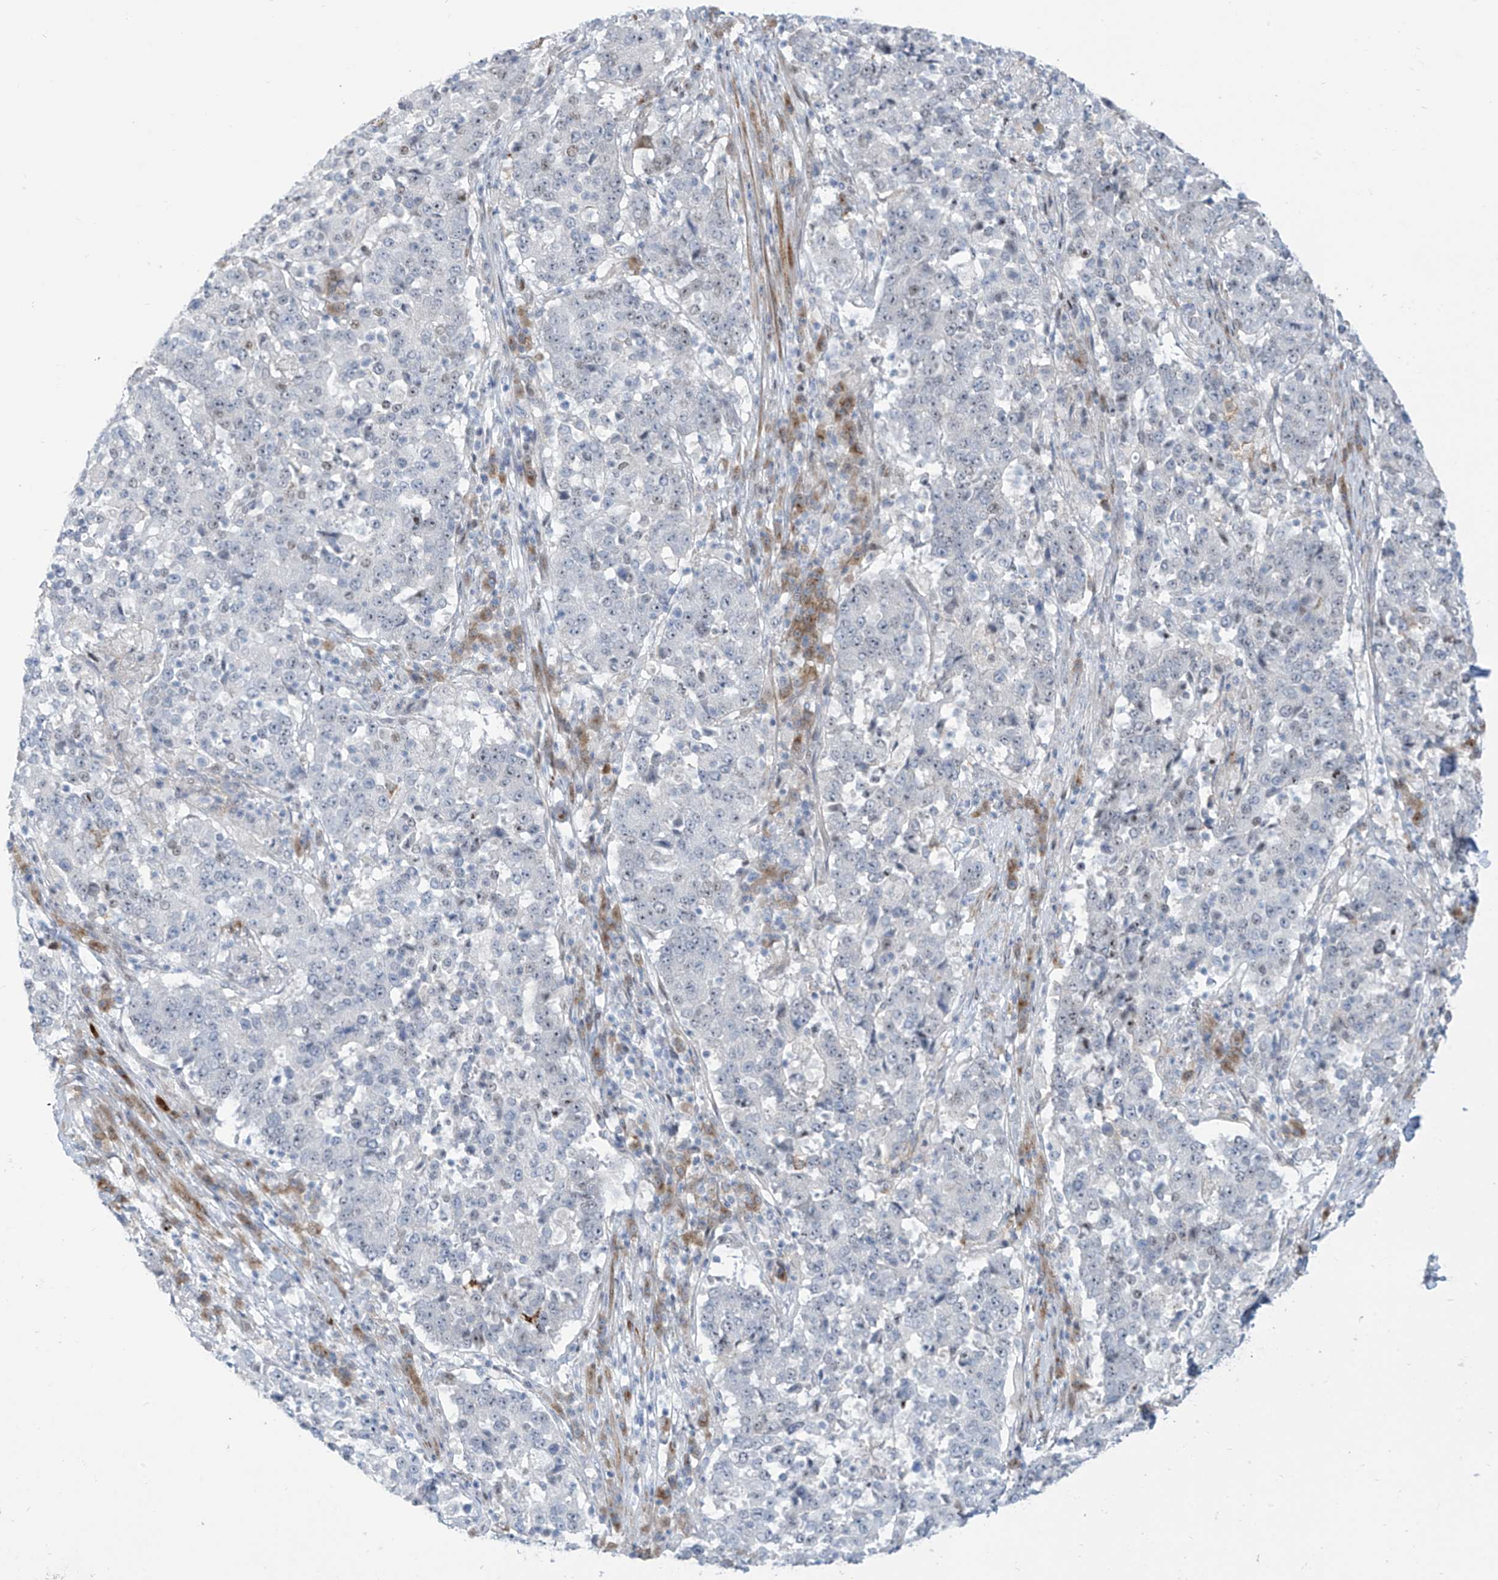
{"staining": {"intensity": "negative", "quantity": "none", "location": "none"}, "tissue": "stomach cancer", "cell_type": "Tumor cells", "image_type": "cancer", "snomed": [{"axis": "morphology", "description": "Adenocarcinoma, NOS"}, {"axis": "topography", "description": "Stomach"}], "caption": "High power microscopy photomicrograph of an immunohistochemistry (IHC) histopathology image of adenocarcinoma (stomach), revealing no significant positivity in tumor cells.", "gene": "LIN9", "patient": {"sex": "male", "age": 59}}